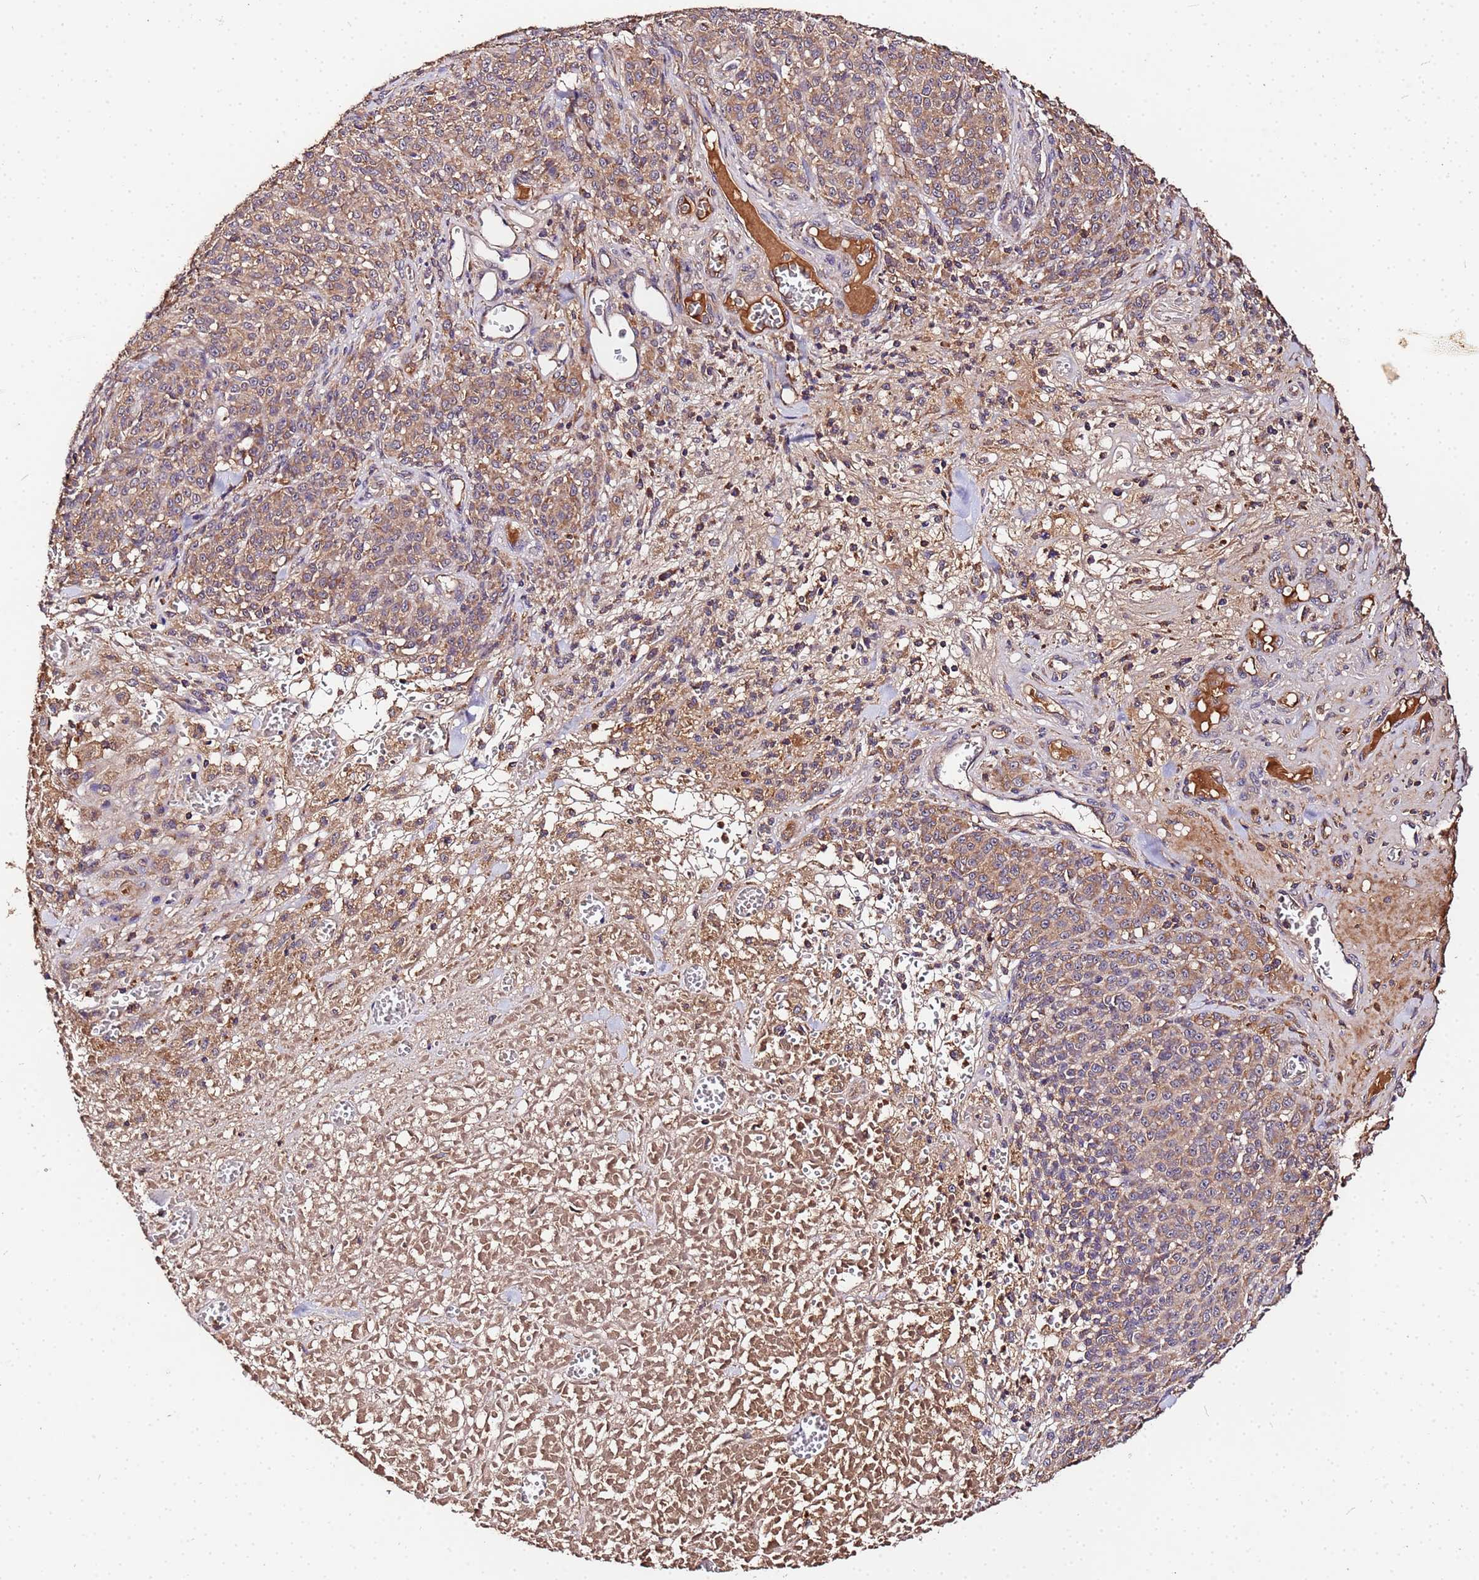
{"staining": {"intensity": "weak", "quantity": ">75%", "location": "cytoplasmic/membranous"}, "tissue": "melanoma", "cell_type": "Tumor cells", "image_type": "cancer", "snomed": [{"axis": "morphology", "description": "Normal tissue, NOS"}, {"axis": "morphology", "description": "Malignant melanoma, NOS"}, {"axis": "topography", "description": "Skin"}], "caption": "Immunohistochemistry (IHC) image of human malignant melanoma stained for a protein (brown), which displays low levels of weak cytoplasmic/membranous expression in about >75% of tumor cells.", "gene": "MTERF1", "patient": {"sex": "female", "age": 34}}